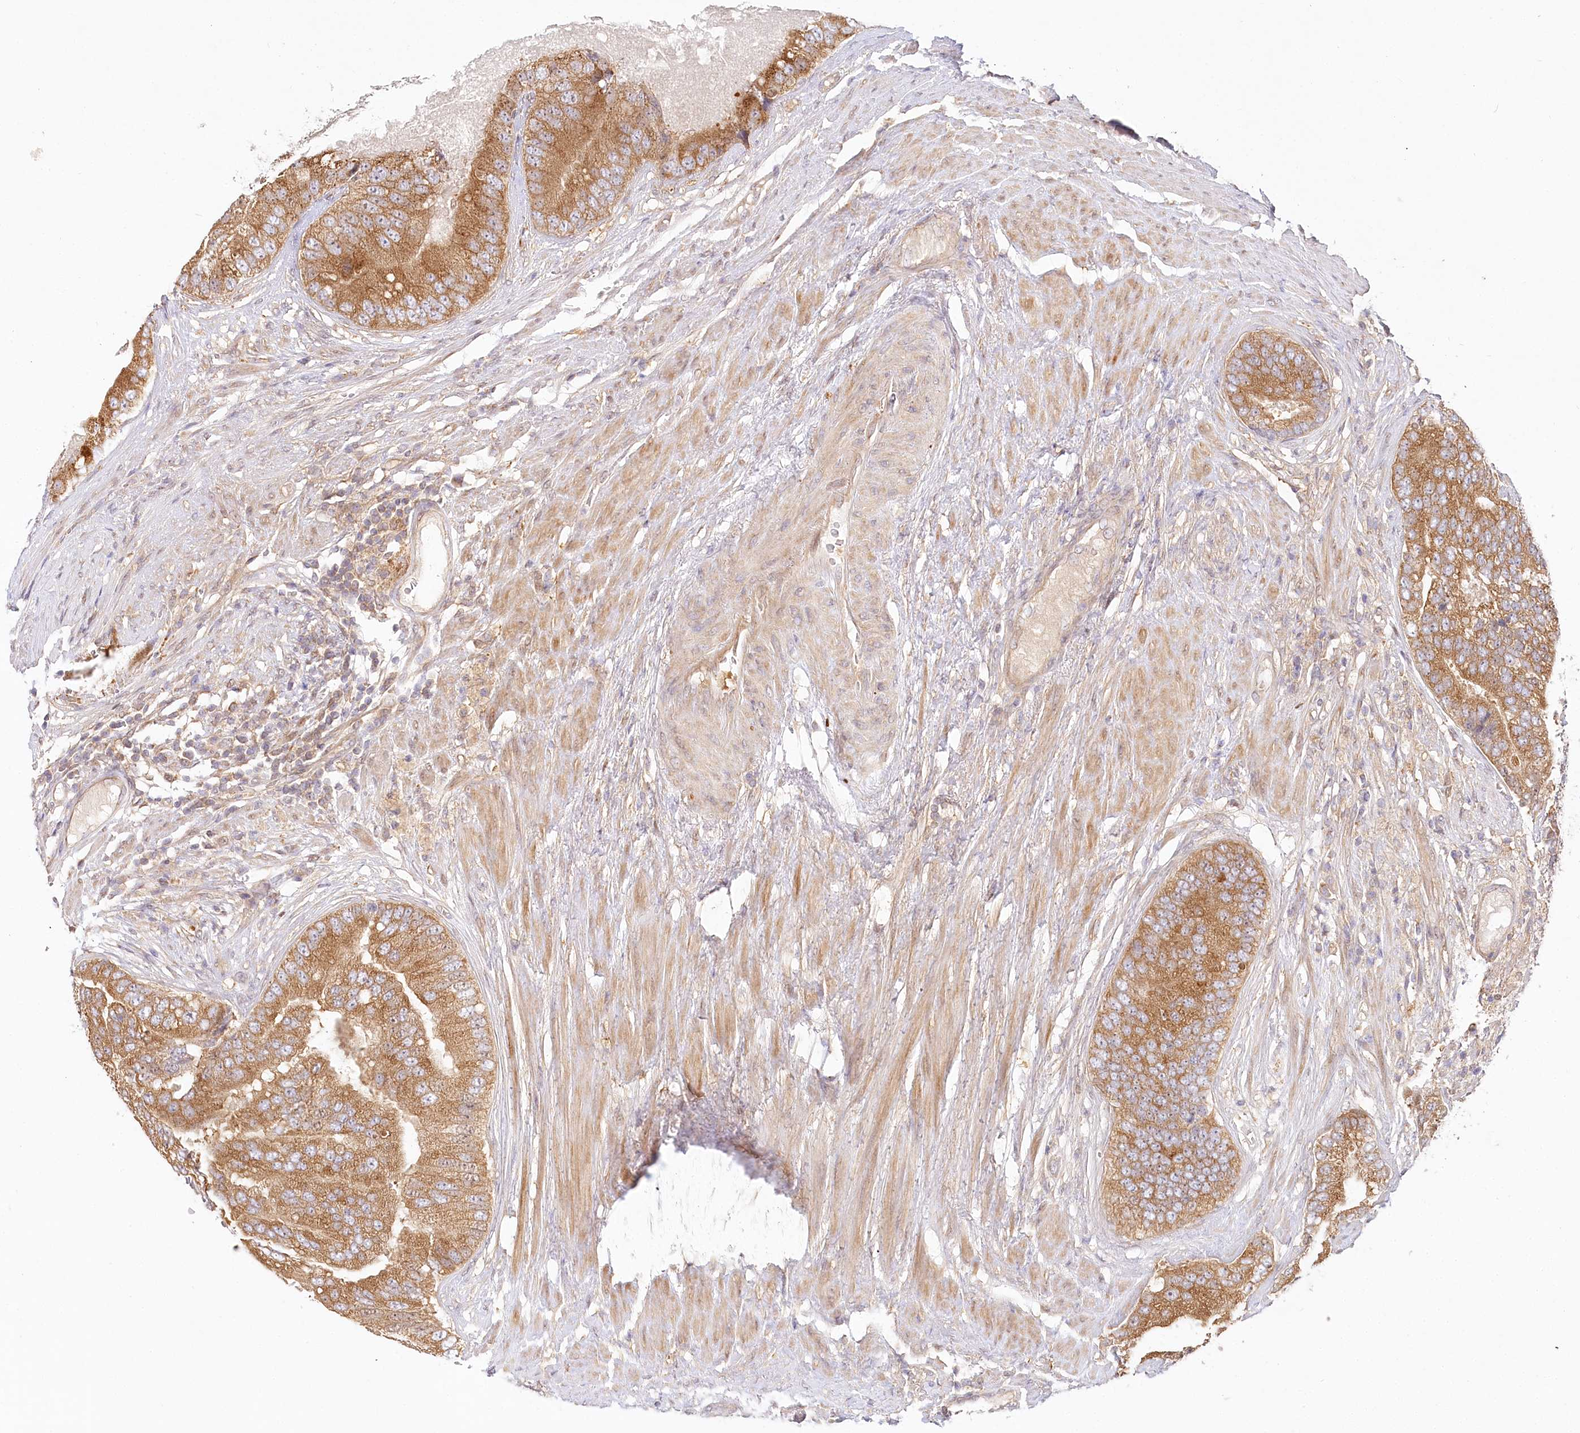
{"staining": {"intensity": "moderate", "quantity": ">75%", "location": "cytoplasmic/membranous"}, "tissue": "prostate cancer", "cell_type": "Tumor cells", "image_type": "cancer", "snomed": [{"axis": "morphology", "description": "Adenocarcinoma, High grade"}, {"axis": "topography", "description": "Prostate"}], "caption": "Protein positivity by IHC demonstrates moderate cytoplasmic/membranous positivity in about >75% of tumor cells in prostate cancer (adenocarcinoma (high-grade)). The protein is shown in brown color, while the nuclei are stained blue.", "gene": "INPP4B", "patient": {"sex": "male", "age": 70}}